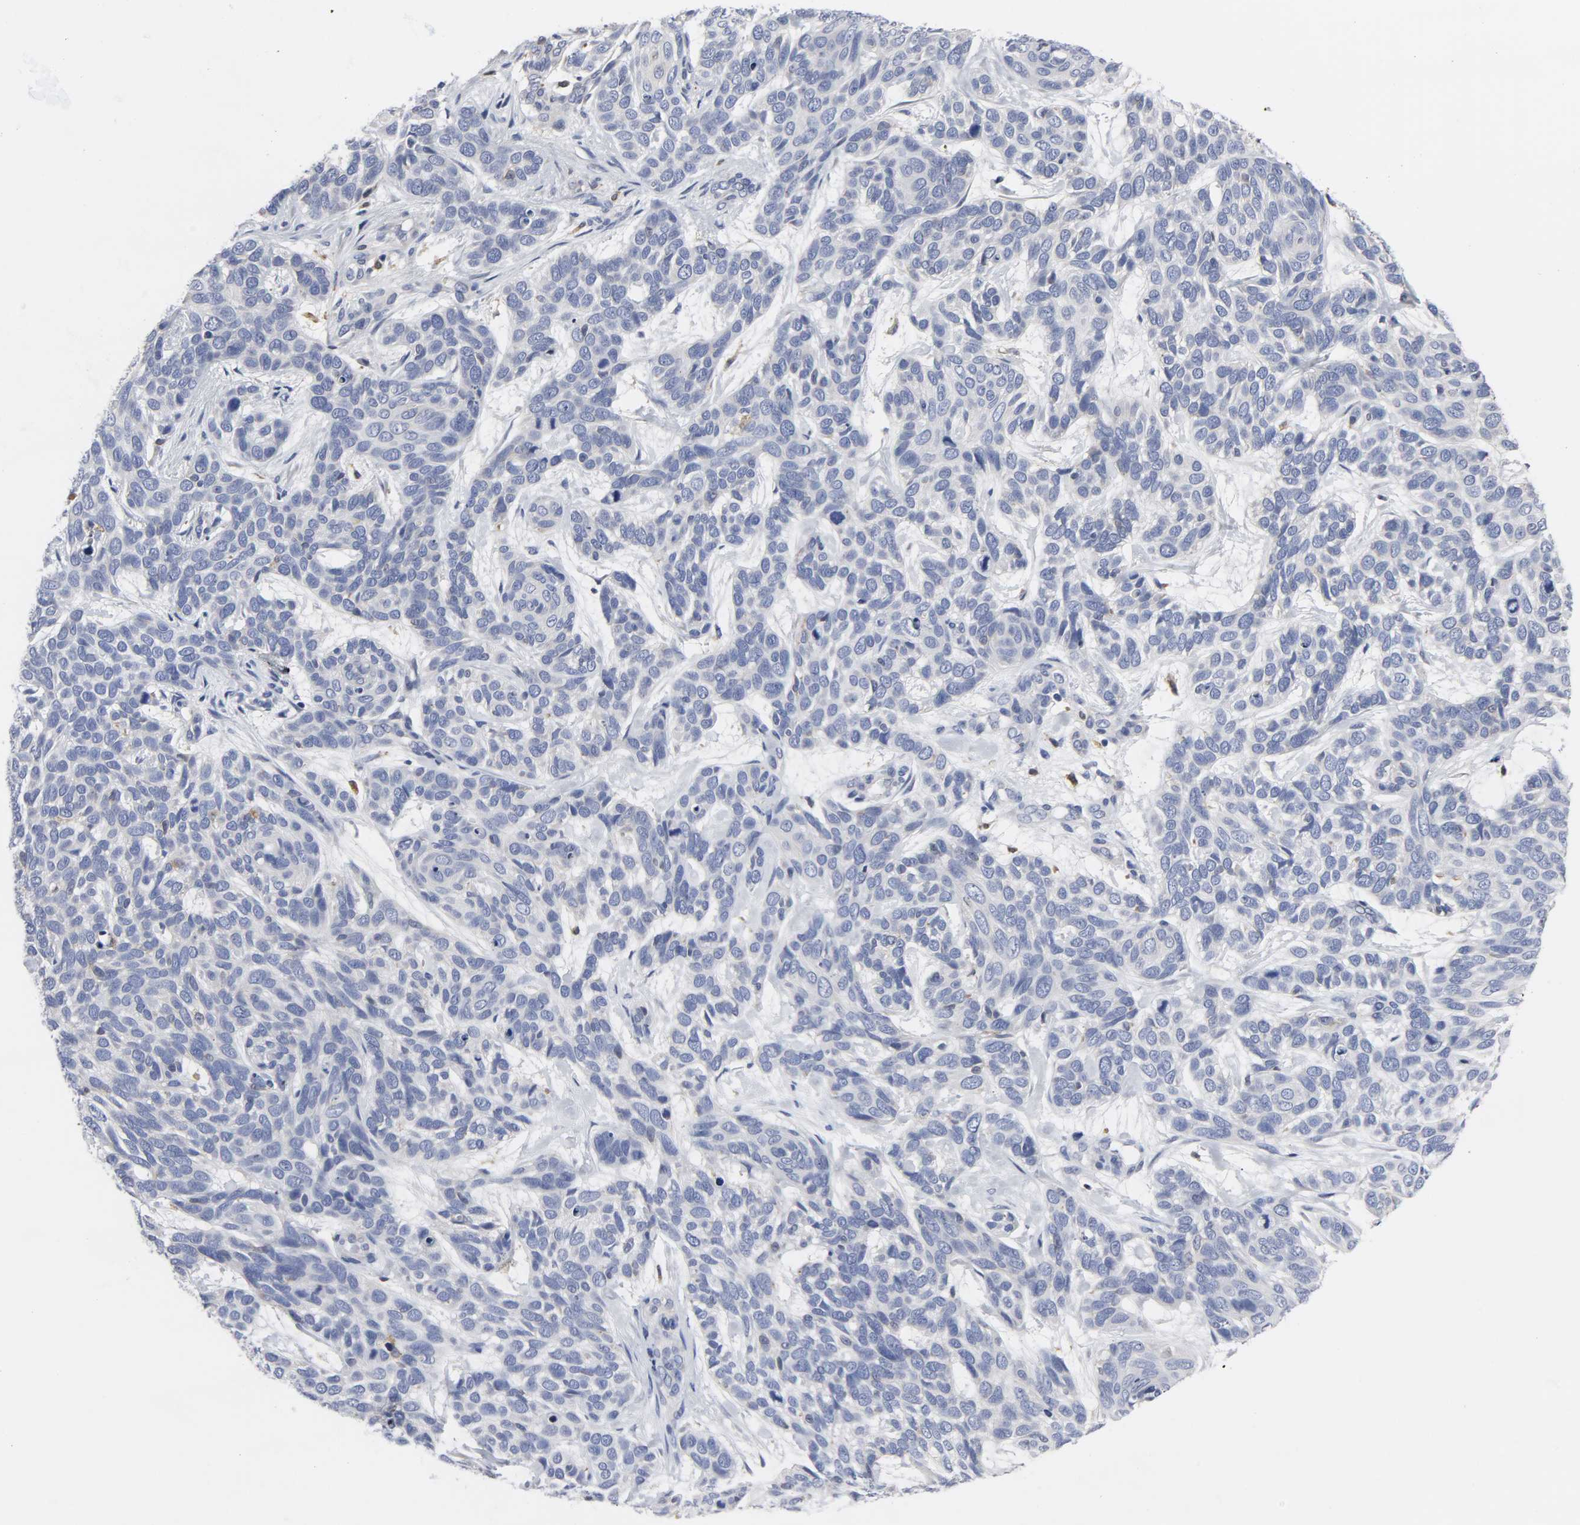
{"staining": {"intensity": "negative", "quantity": "none", "location": "none"}, "tissue": "skin cancer", "cell_type": "Tumor cells", "image_type": "cancer", "snomed": [{"axis": "morphology", "description": "Basal cell carcinoma"}, {"axis": "topography", "description": "Skin"}], "caption": "The immunohistochemistry (IHC) micrograph has no significant expression in tumor cells of skin cancer (basal cell carcinoma) tissue. (IHC, brightfield microscopy, high magnification).", "gene": "HCK", "patient": {"sex": "male", "age": 87}}